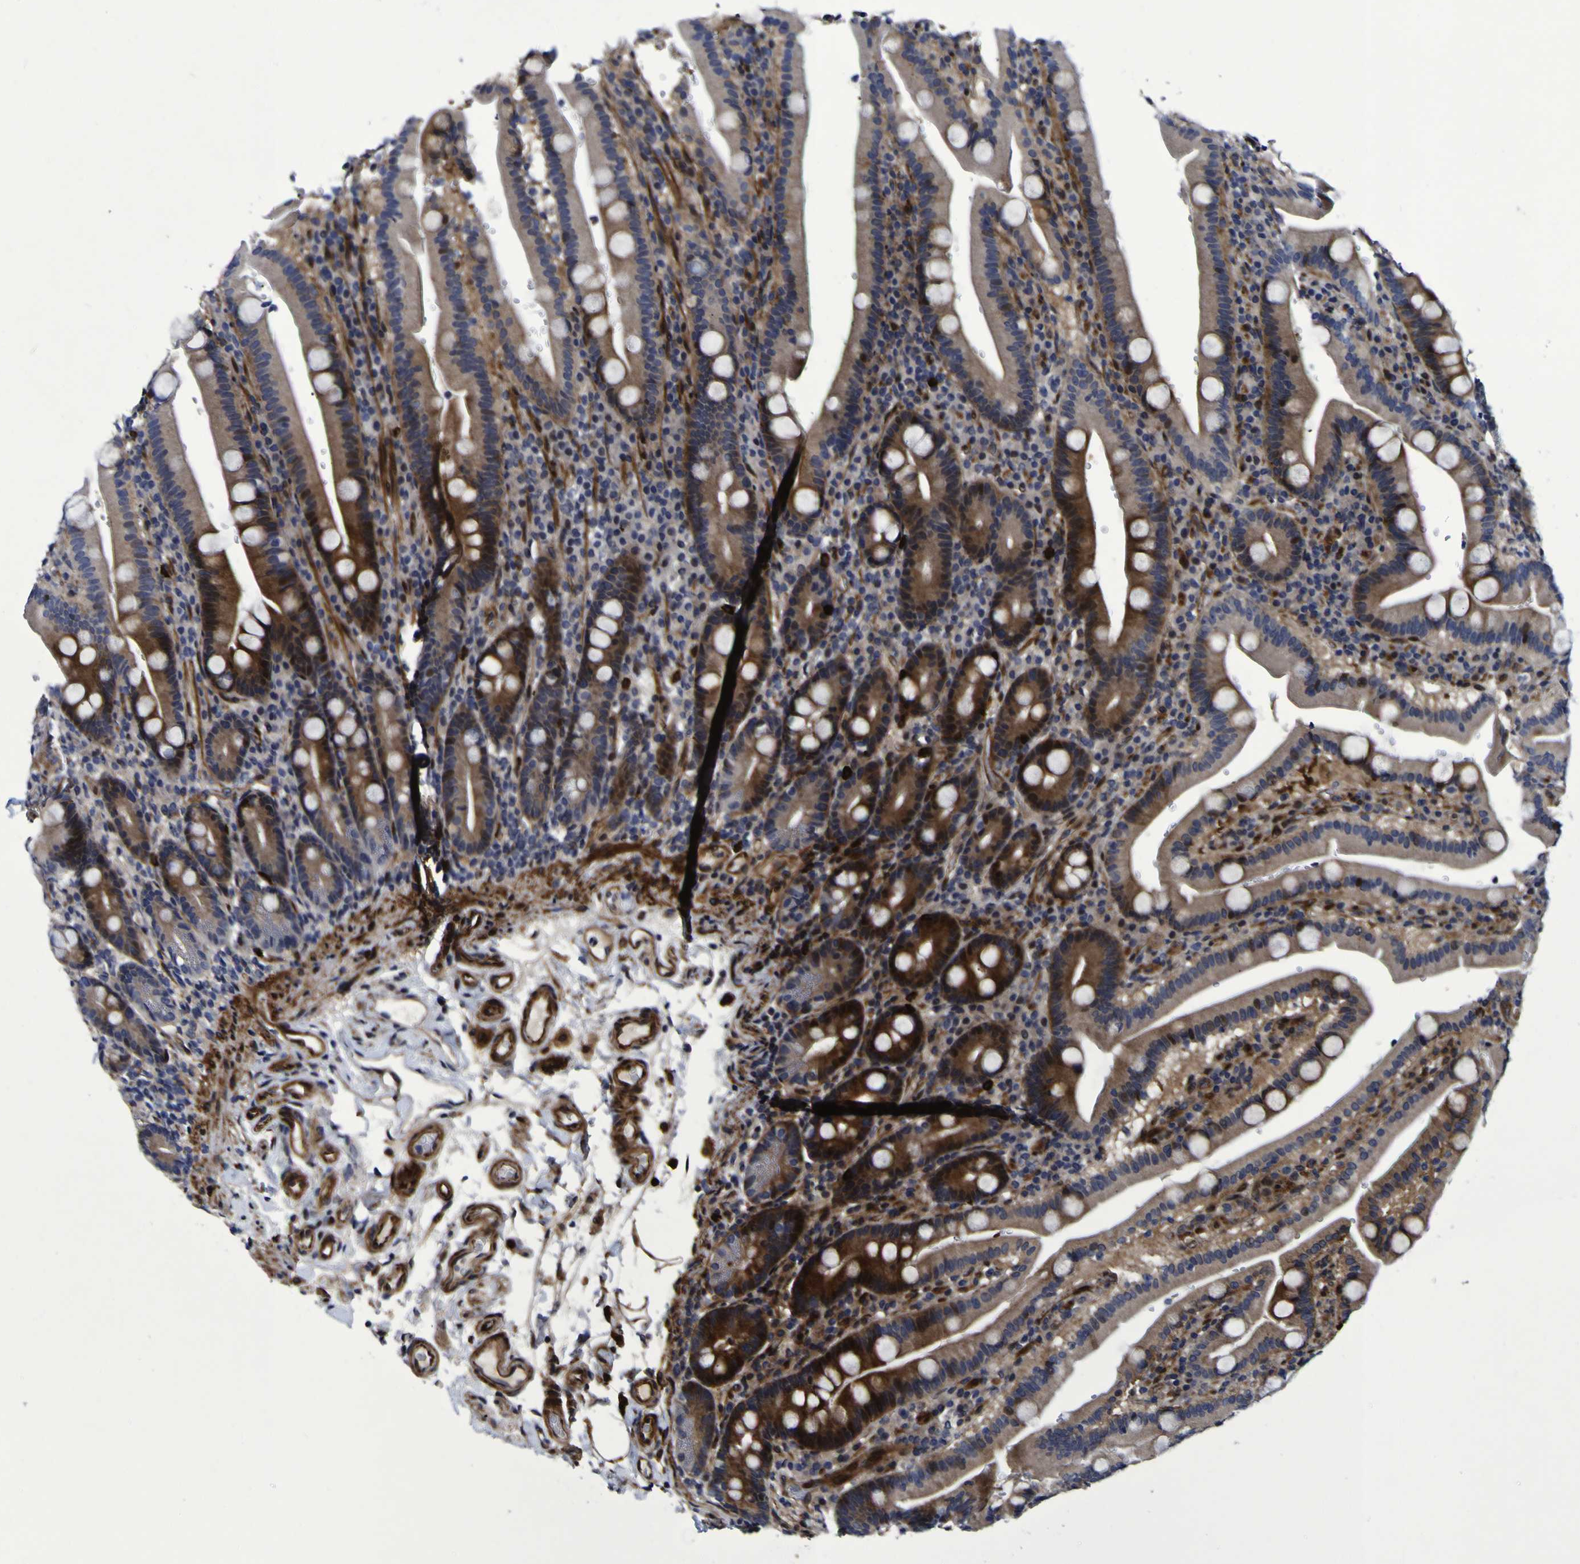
{"staining": {"intensity": "moderate", "quantity": ">75%", "location": "cytoplasmic/membranous,nuclear"}, "tissue": "duodenum", "cell_type": "Glandular cells", "image_type": "normal", "snomed": [{"axis": "morphology", "description": "Normal tissue, NOS"}, {"axis": "topography", "description": "Small intestine, NOS"}], "caption": "This image displays IHC staining of unremarkable human duodenum, with medium moderate cytoplasmic/membranous,nuclear expression in about >75% of glandular cells.", "gene": "MGLL", "patient": {"sex": "female", "age": 71}}